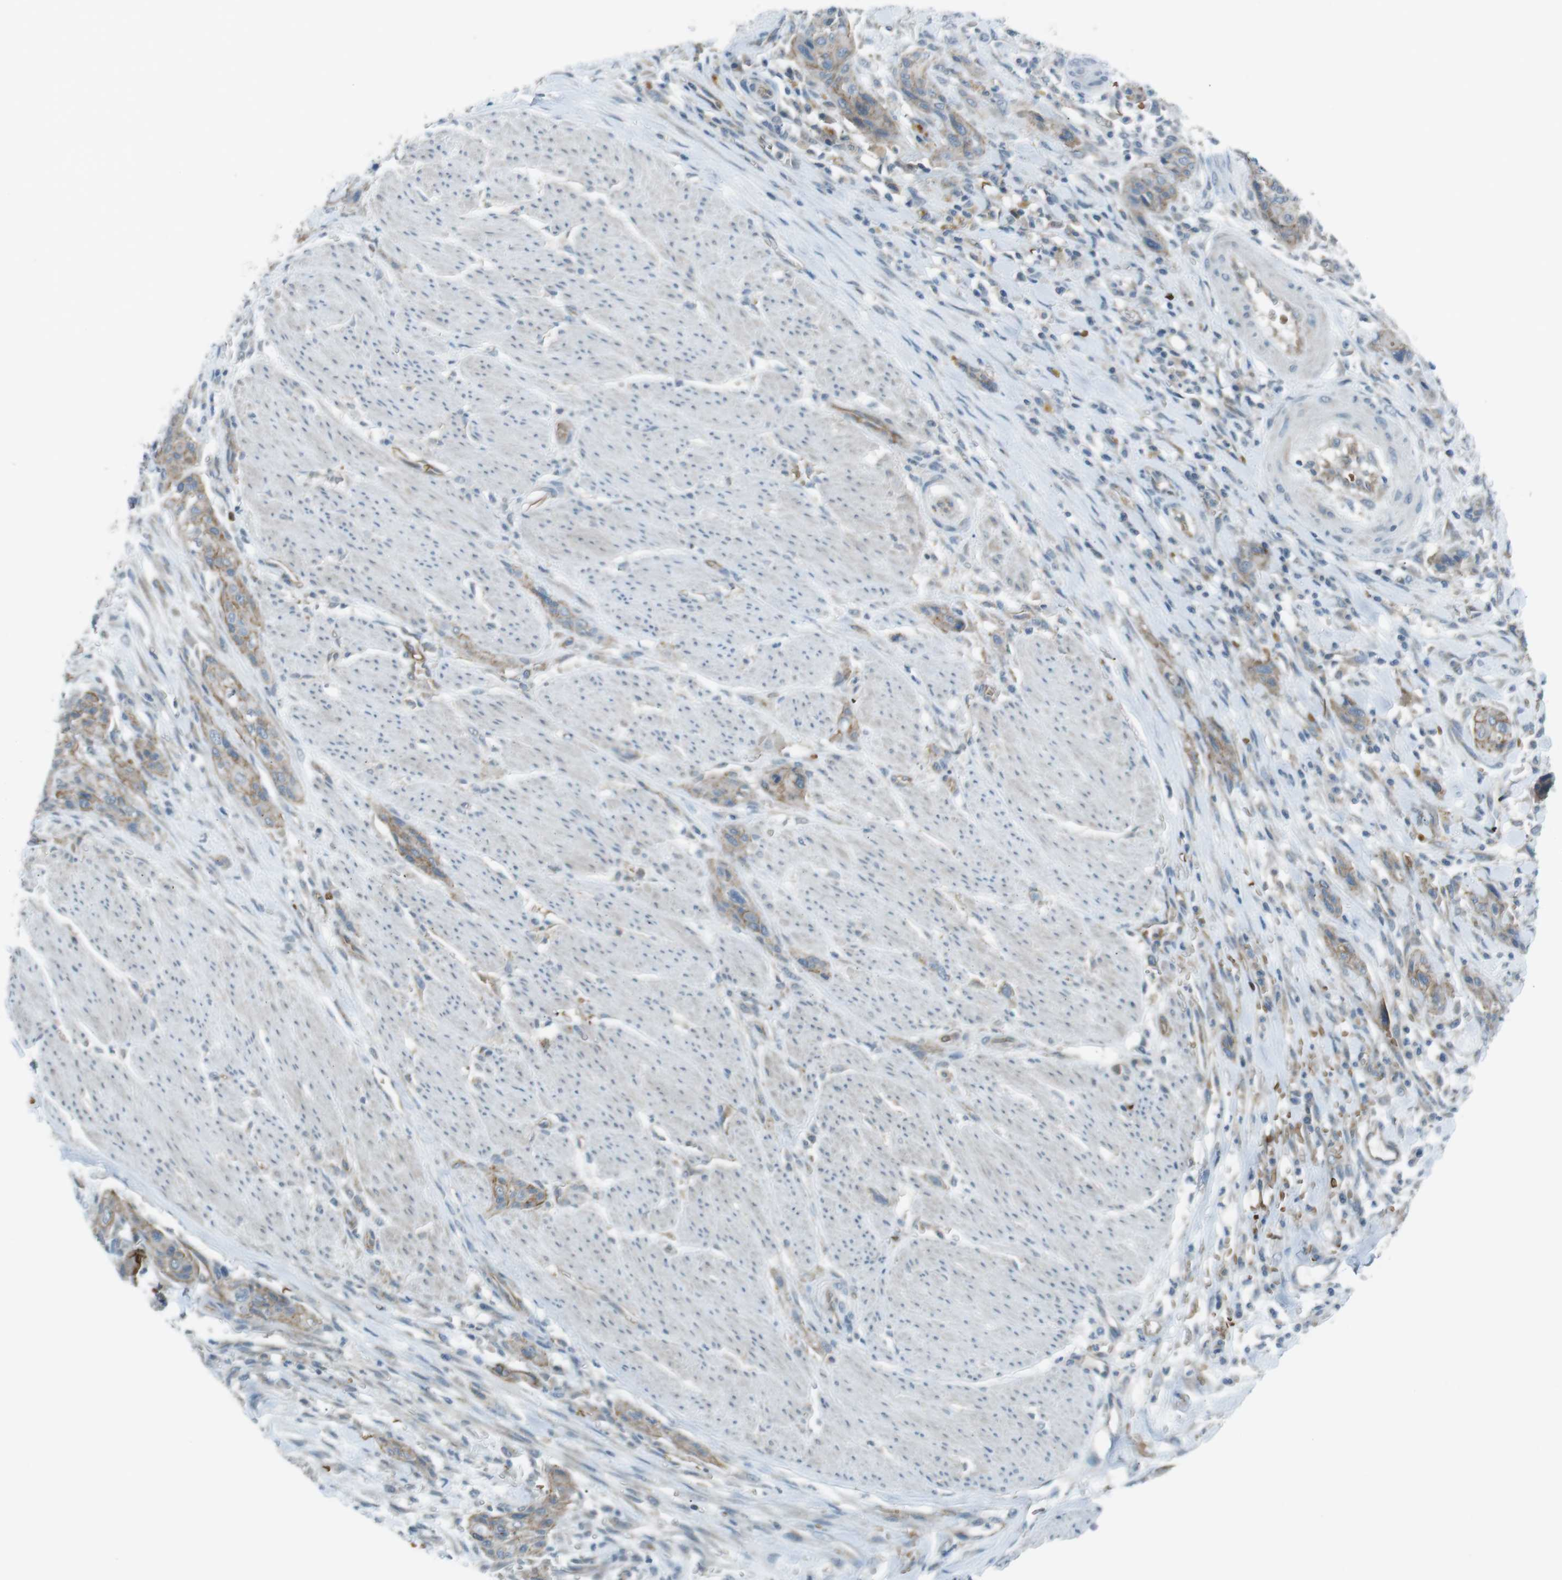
{"staining": {"intensity": "weak", "quantity": ">75%", "location": "cytoplasmic/membranous"}, "tissue": "urothelial cancer", "cell_type": "Tumor cells", "image_type": "cancer", "snomed": [{"axis": "morphology", "description": "Urothelial carcinoma, High grade"}, {"axis": "topography", "description": "Urinary bladder"}], "caption": "High-grade urothelial carcinoma tissue demonstrates weak cytoplasmic/membranous expression in approximately >75% of tumor cells, visualized by immunohistochemistry.", "gene": "SPTA1", "patient": {"sex": "male", "age": 35}}